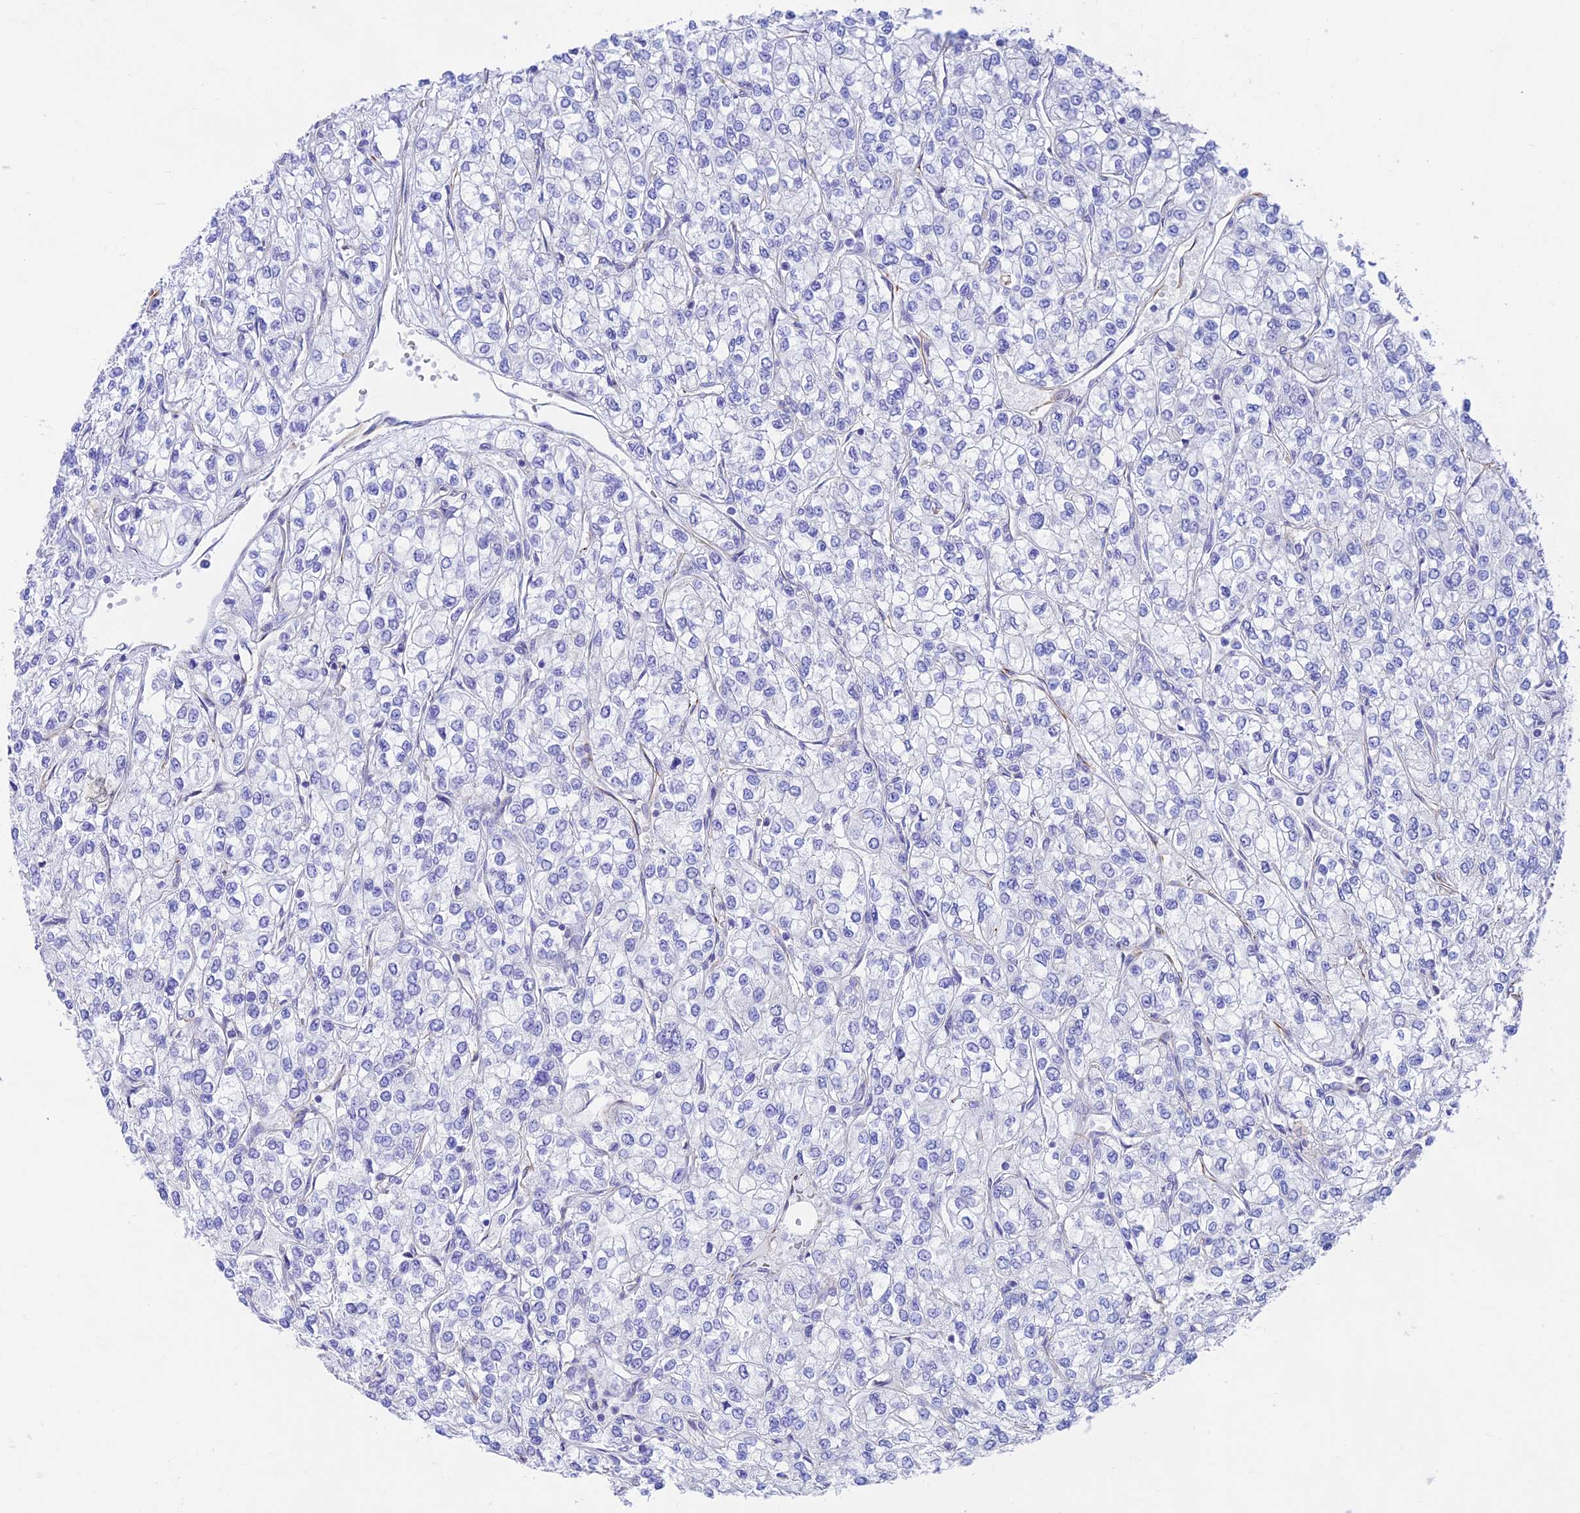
{"staining": {"intensity": "negative", "quantity": "none", "location": "none"}, "tissue": "renal cancer", "cell_type": "Tumor cells", "image_type": "cancer", "snomed": [{"axis": "morphology", "description": "Adenocarcinoma, NOS"}, {"axis": "topography", "description": "Kidney"}], "caption": "This is an immunohistochemistry image of renal adenocarcinoma. There is no expression in tumor cells.", "gene": "ZNF652", "patient": {"sex": "male", "age": 80}}